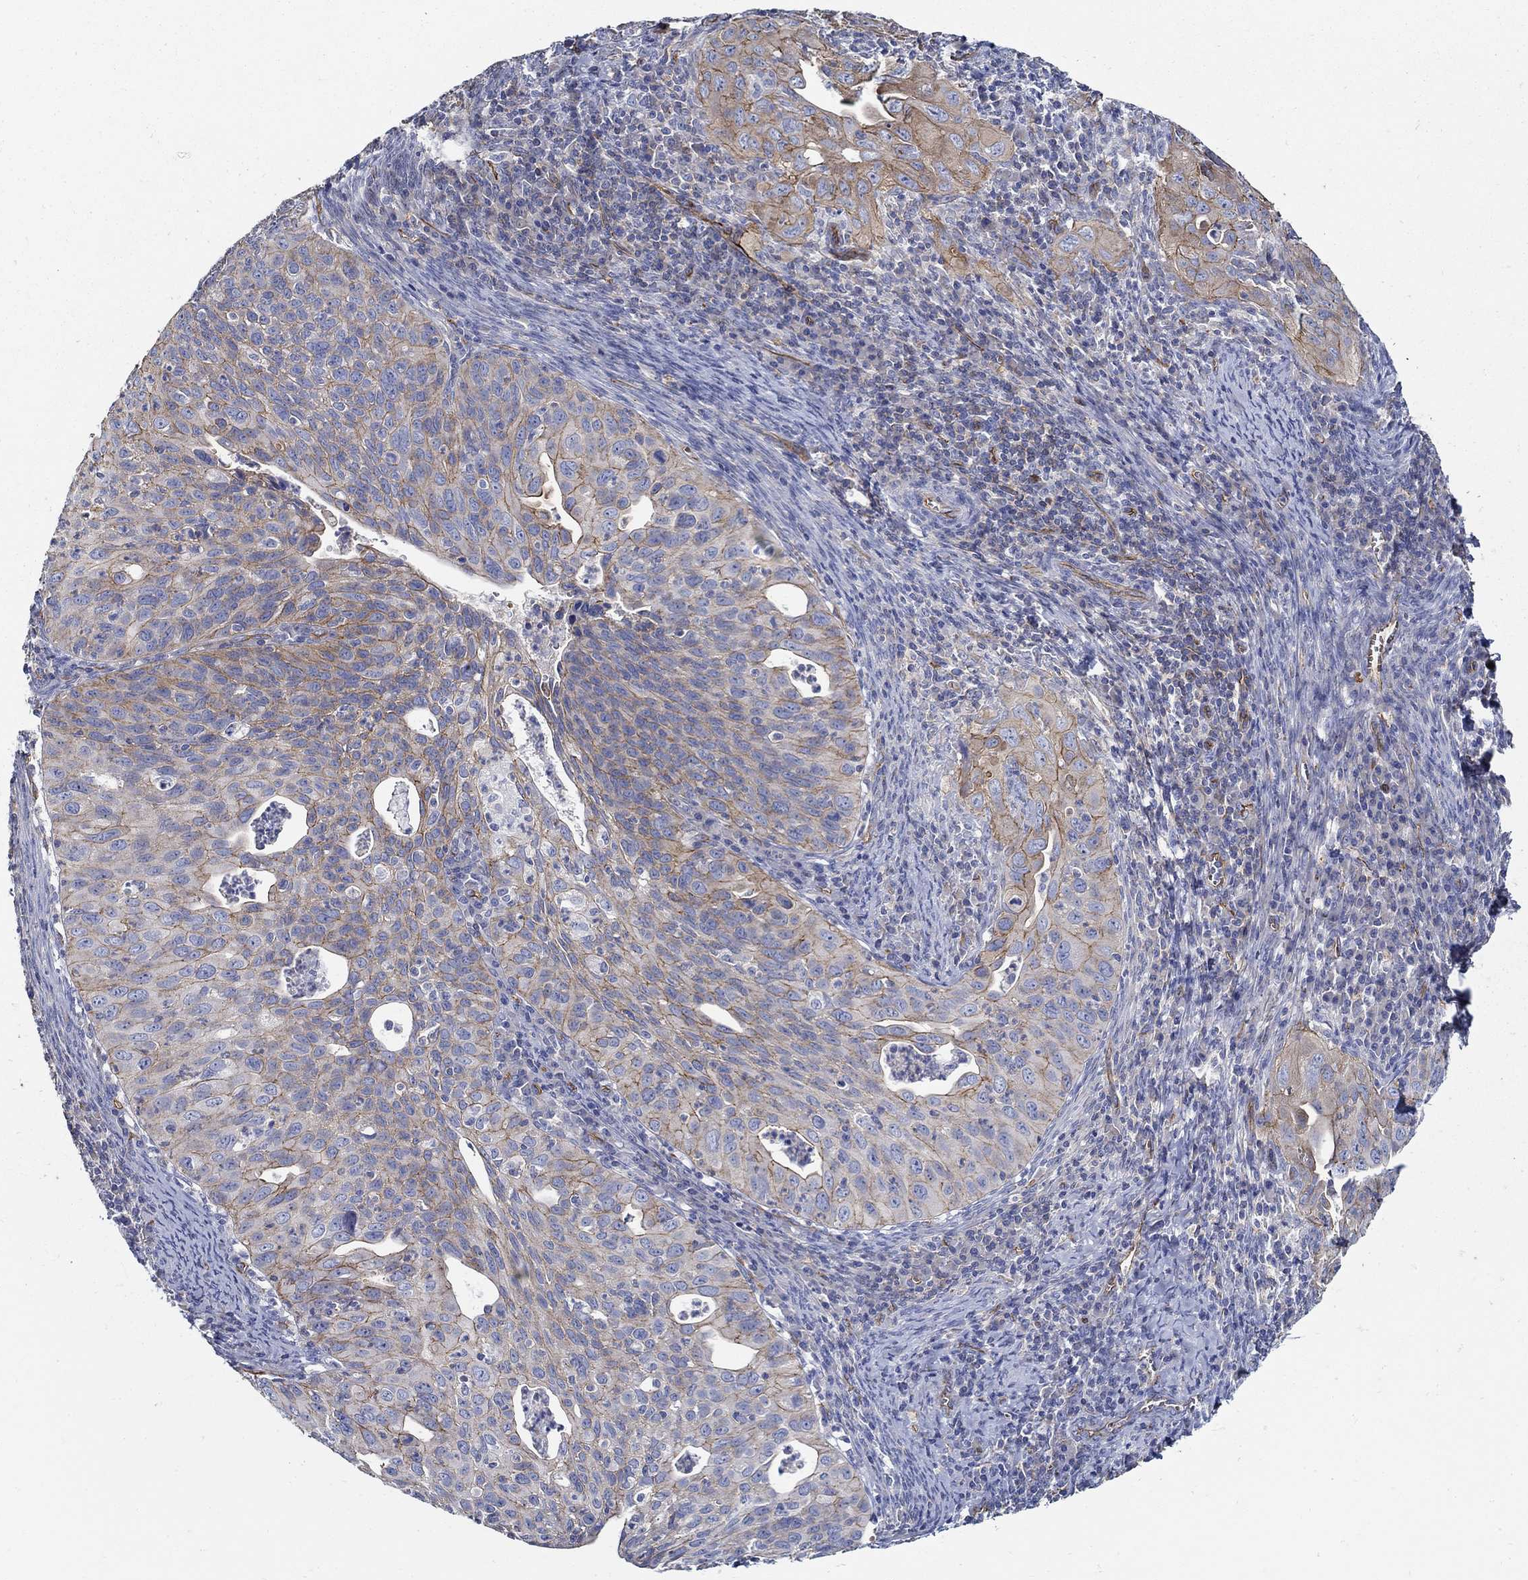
{"staining": {"intensity": "strong", "quantity": "<25%", "location": "cytoplasmic/membranous"}, "tissue": "cervical cancer", "cell_type": "Tumor cells", "image_type": "cancer", "snomed": [{"axis": "morphology", "description": "Squamous cell carcinoma, NOS"}, {"axis": "topography", "description": "Cervix"}], "caption": "An image of human cervical cancer (squamous cell carcinoma) stained for a protein demonstrates strong cytoplasmic/membranous brown staining in tumor cells.", "gene": "APBB3", "patient": {"sex": "female", "age": 26}}